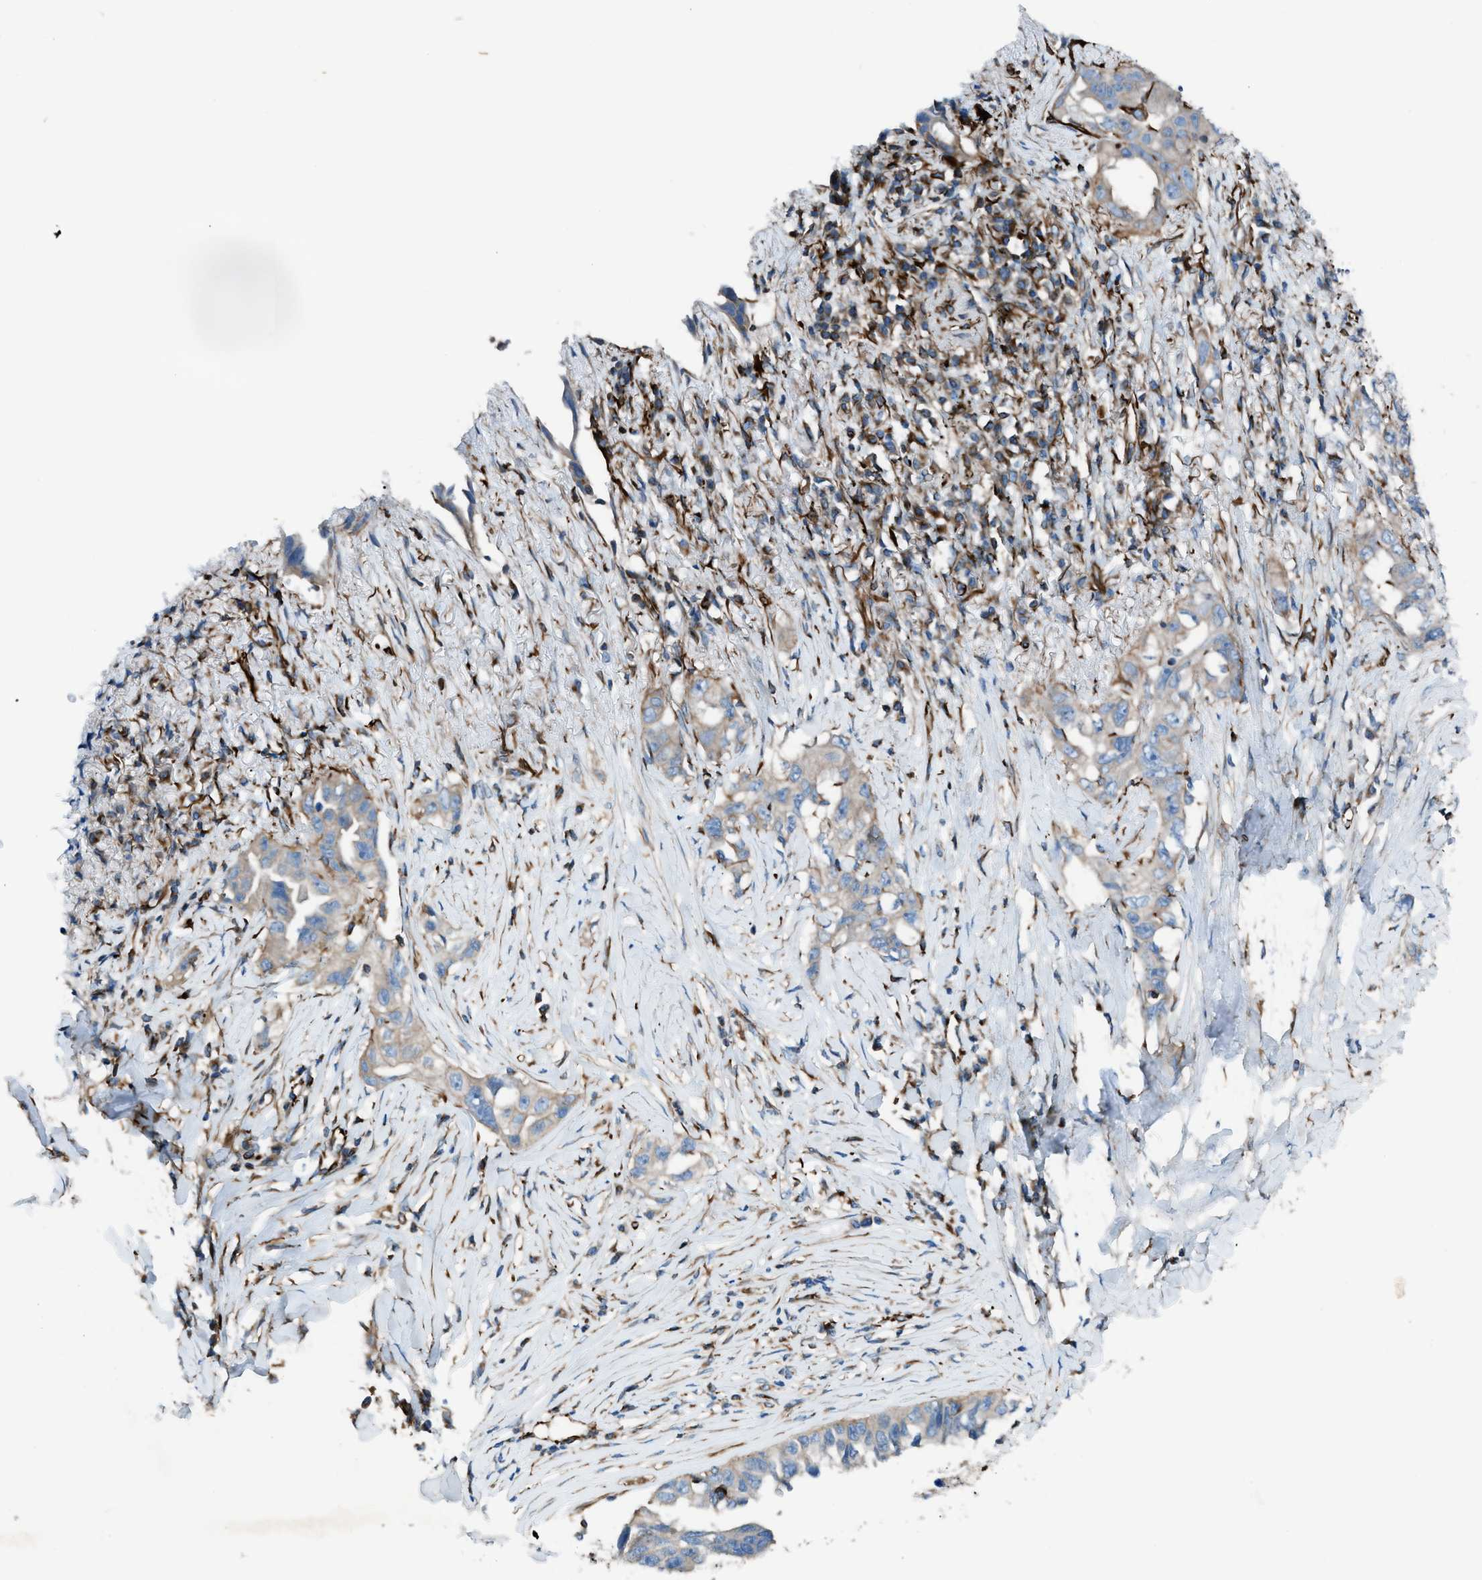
{"staining": {"intensity": "weak", "quantity": ">75%", "location": "cytoplasmic/membranous"}, "tissue": "lung cancer", "cell_type": "Tumor cells", "image_type": "cancer", "snomed": [{"axis": "morphology", "description": "Adenocarcinoma, NOS"}, {"axis": "topography", "description": "Lung"}], "caption": "A high-resolution image shows immunohistochemistry staining of adenocarcinoma (lung), which exhibits weak cytoplasmic/membranous positivity in about >75% of tumor cells.", "gene": "CABP7", "patient": {"sex": "female", "age": 51}}